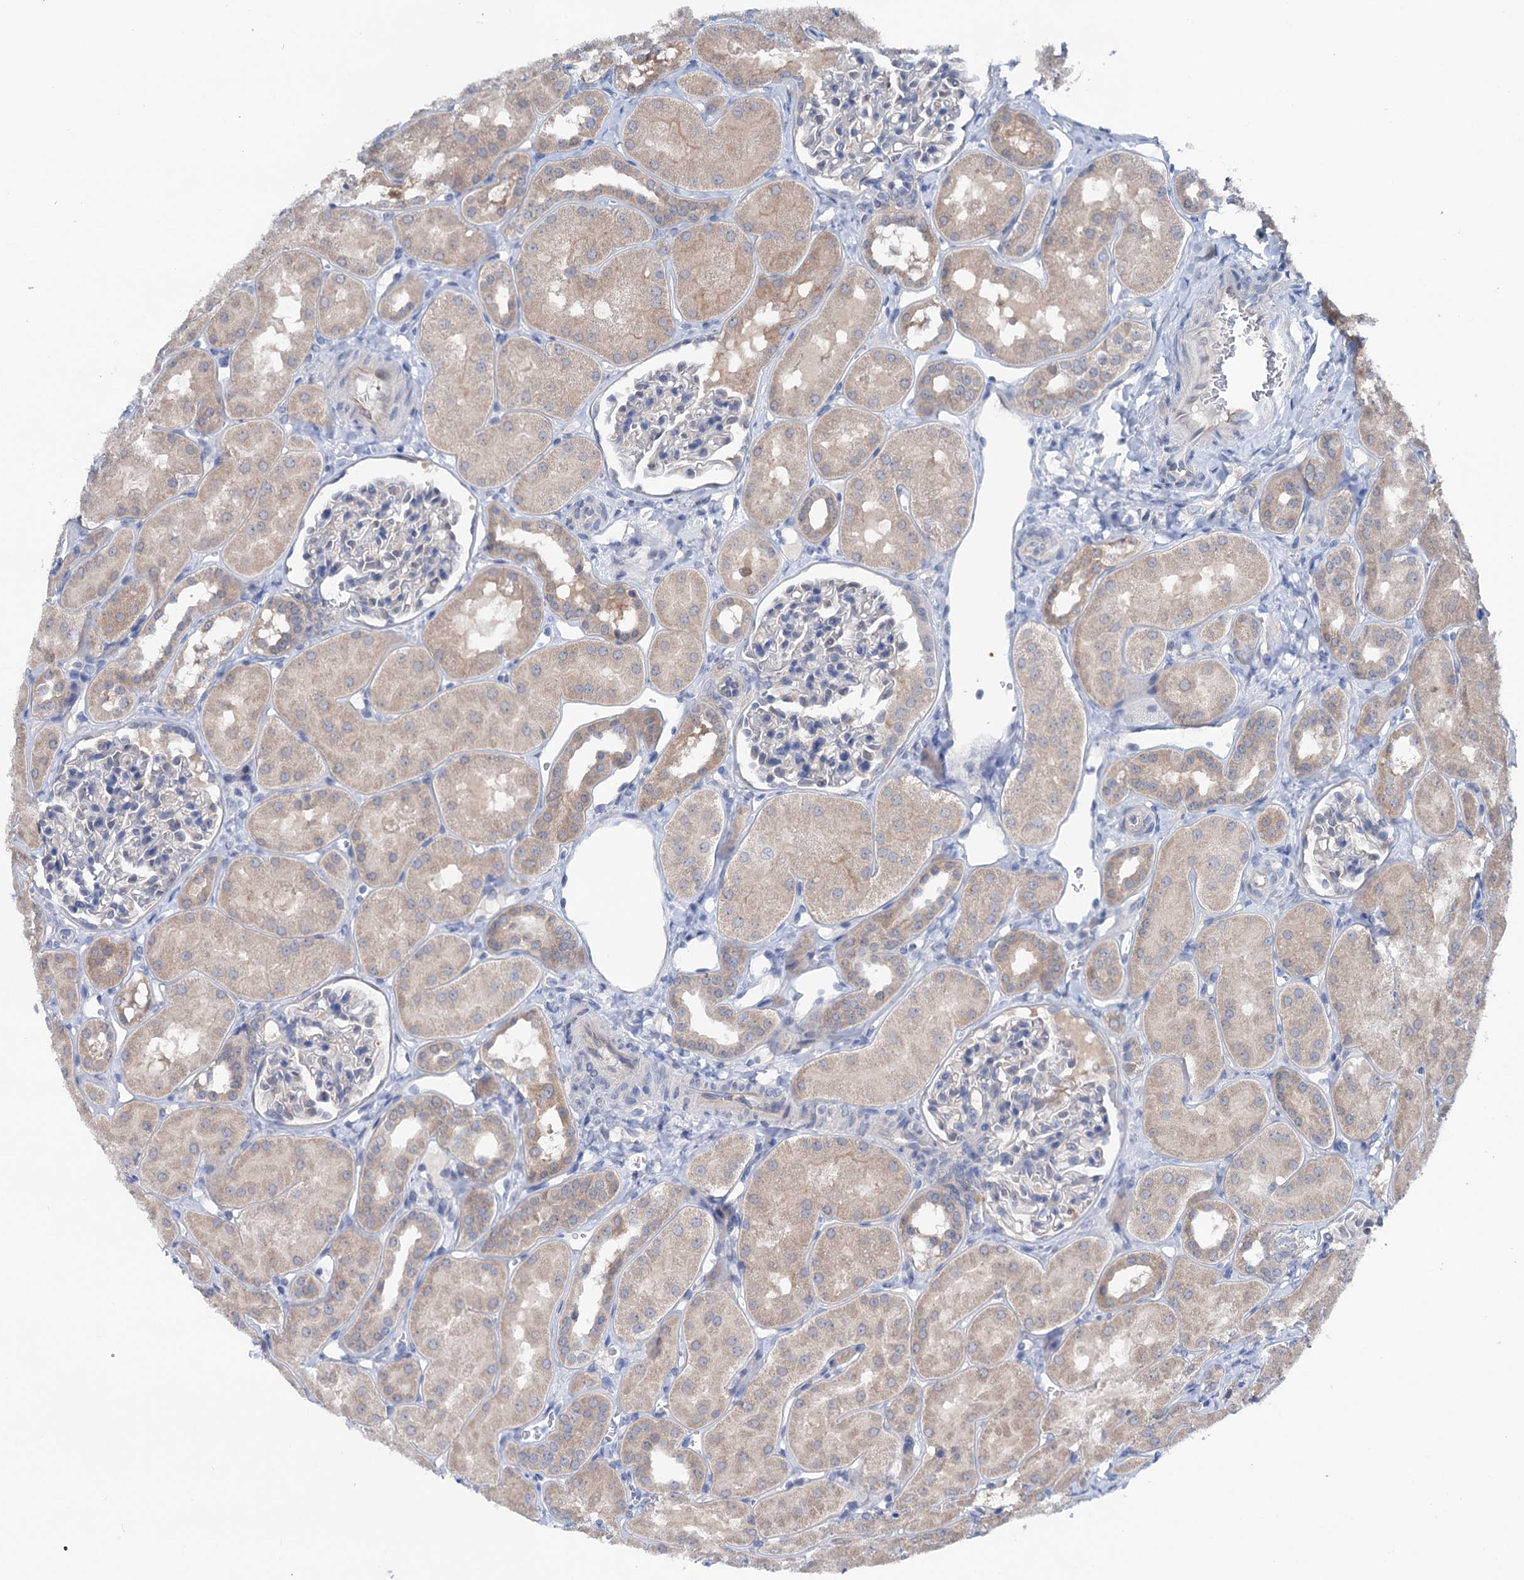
{"staining": {"intensity": "negative", "quantity": "none", "location": "none"}, "tissue": "kidney", "cell_type": "Cells in glomeruli", "image_type": "normal", "snomed": [{"axis": "morphology", "description": "Normal tissue, NOS"}, {"axis": "topography", "description": "Kidney"}, {"axis": "topography", "description": "Urinary bladder"}], "caption": "Immunohistochemical staining of unremarkable human kidney demonstrates no significant positivity in cells in glomeruli.", "gene": "SHROOM1", "patient": {"sex": "male", "age": 16}}